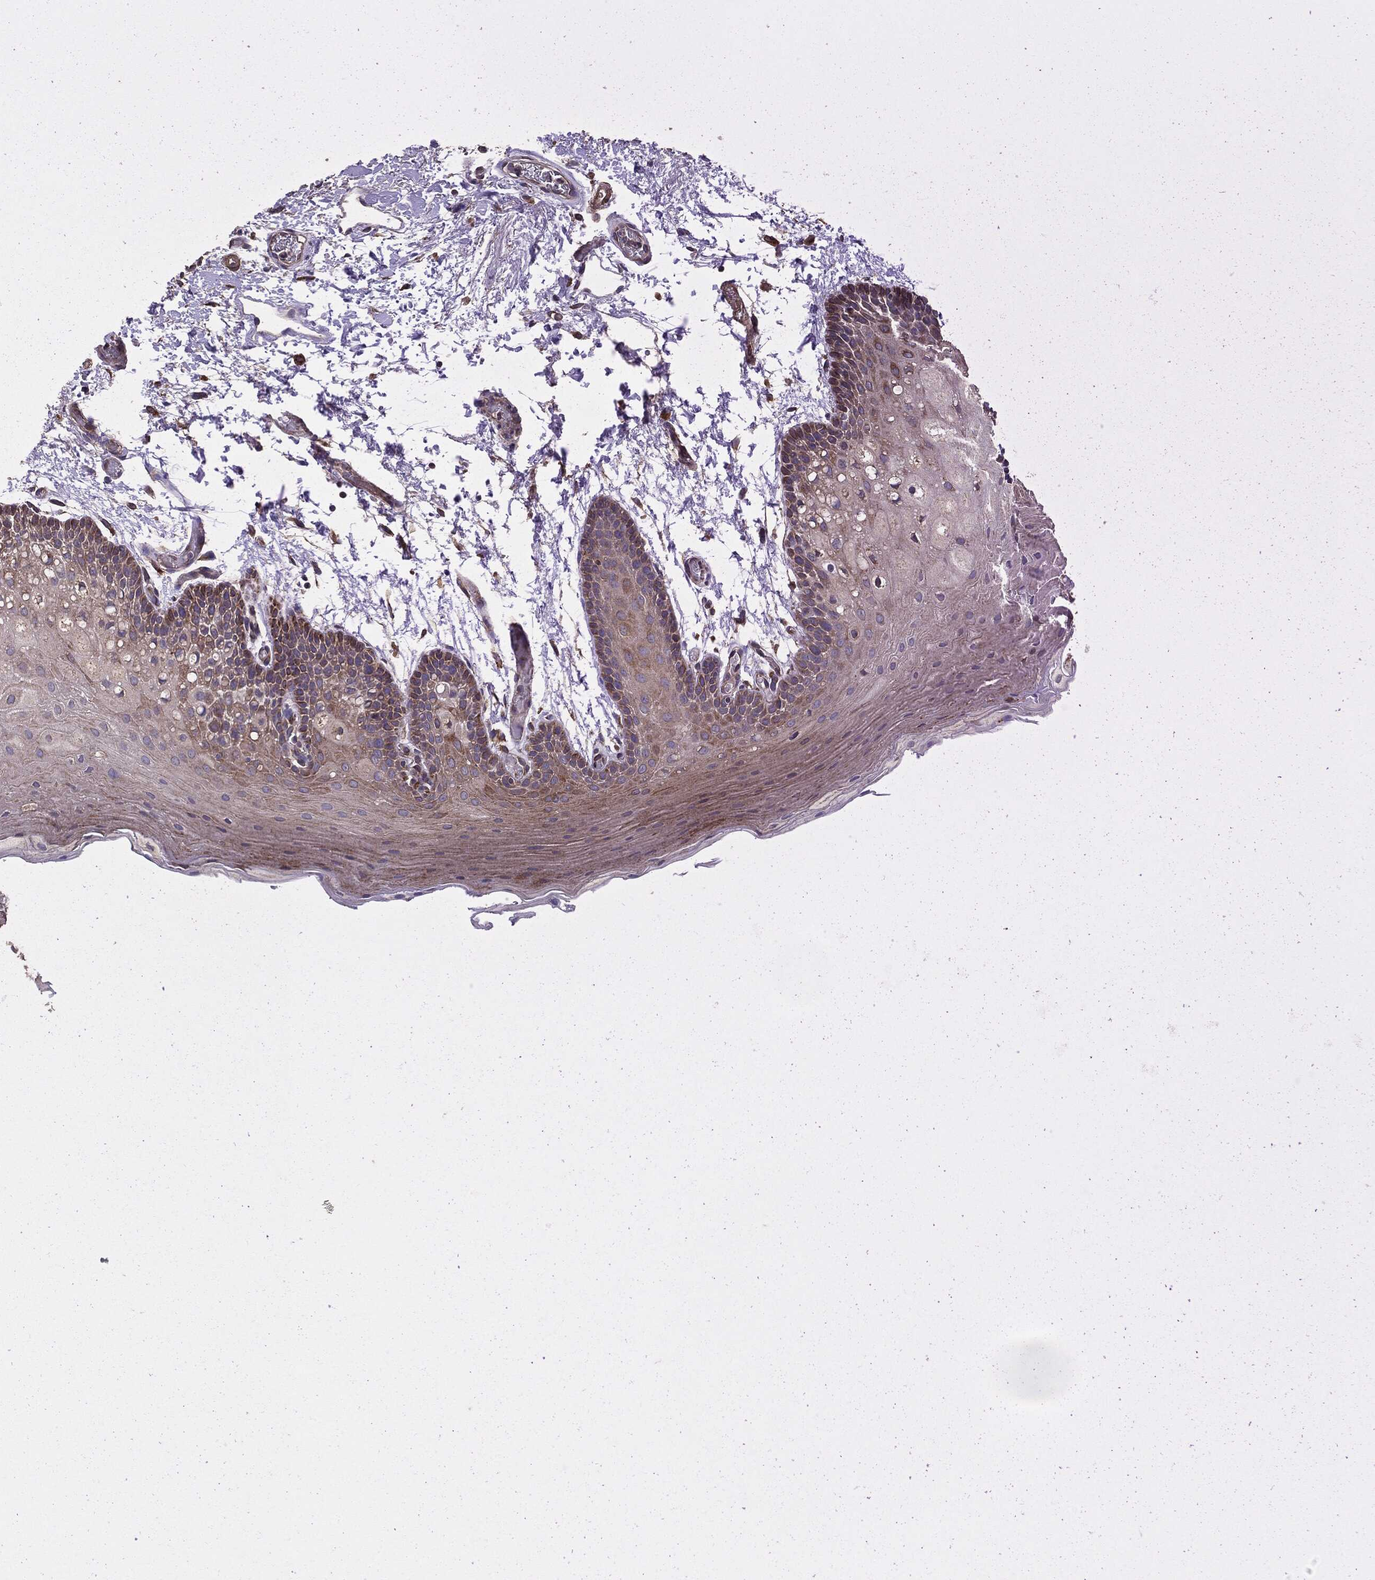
{"staining": {"intensity": "strong", "quantity": "<25%", "location": "cytoplasmic/membranous"}, "tissue": "oral mucosa", "cell_type": "Squamous epithelial cells", "image_type": "normal", "snomed": [{"axis": "morphology", "description": "Normal tissue, NOS"}, {"axis": "topography", "description": "Oral tissue"}], "caption": "Human oral mucosa stained for a protein (brown) reveals strong cytoplasmic/membranous positive staining in approximately <25% of squamous epithelial cells.", "gene": "STK3", "patient": {"sex": "male", "age": 62}}